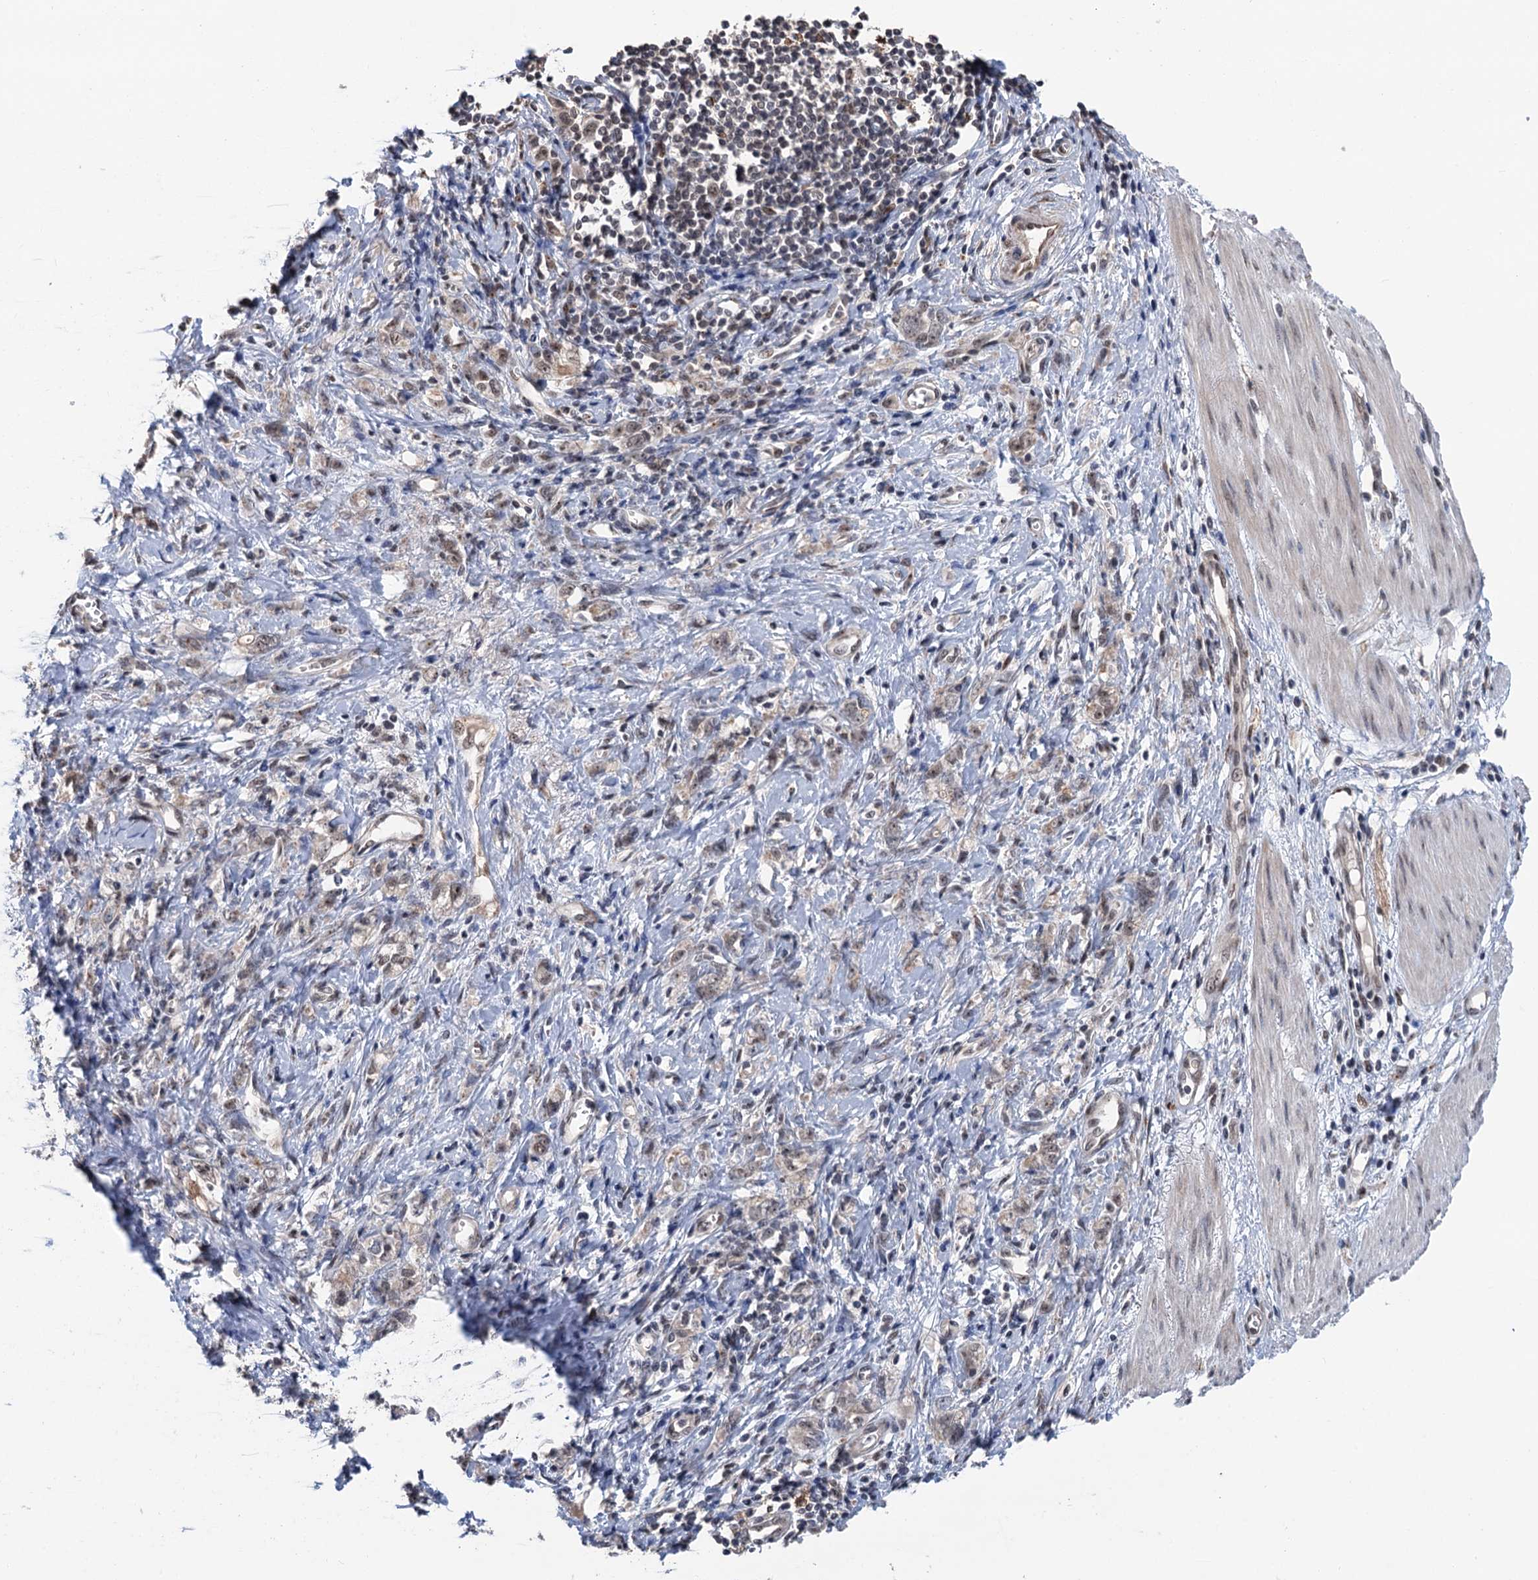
{"staining": {"intensity": "negative", "quantity": "none", "location": "none"}, "tissue": "stomach cancer", "cell_type": "Tumor cells", "image_type": "cancer", "snomed": [{"axis": "morphology", "description": "Adenocarcinoma, NOS"}, {"axis": "topography", "description": "Stomach"}], "caption": "Immunohistochemistry micrograph of stomach cancer stained for a protein (brown), which shows no expression in tumor cells.", "gene": "RASSF4", "patient": {"sex": "female", "age": 76}}